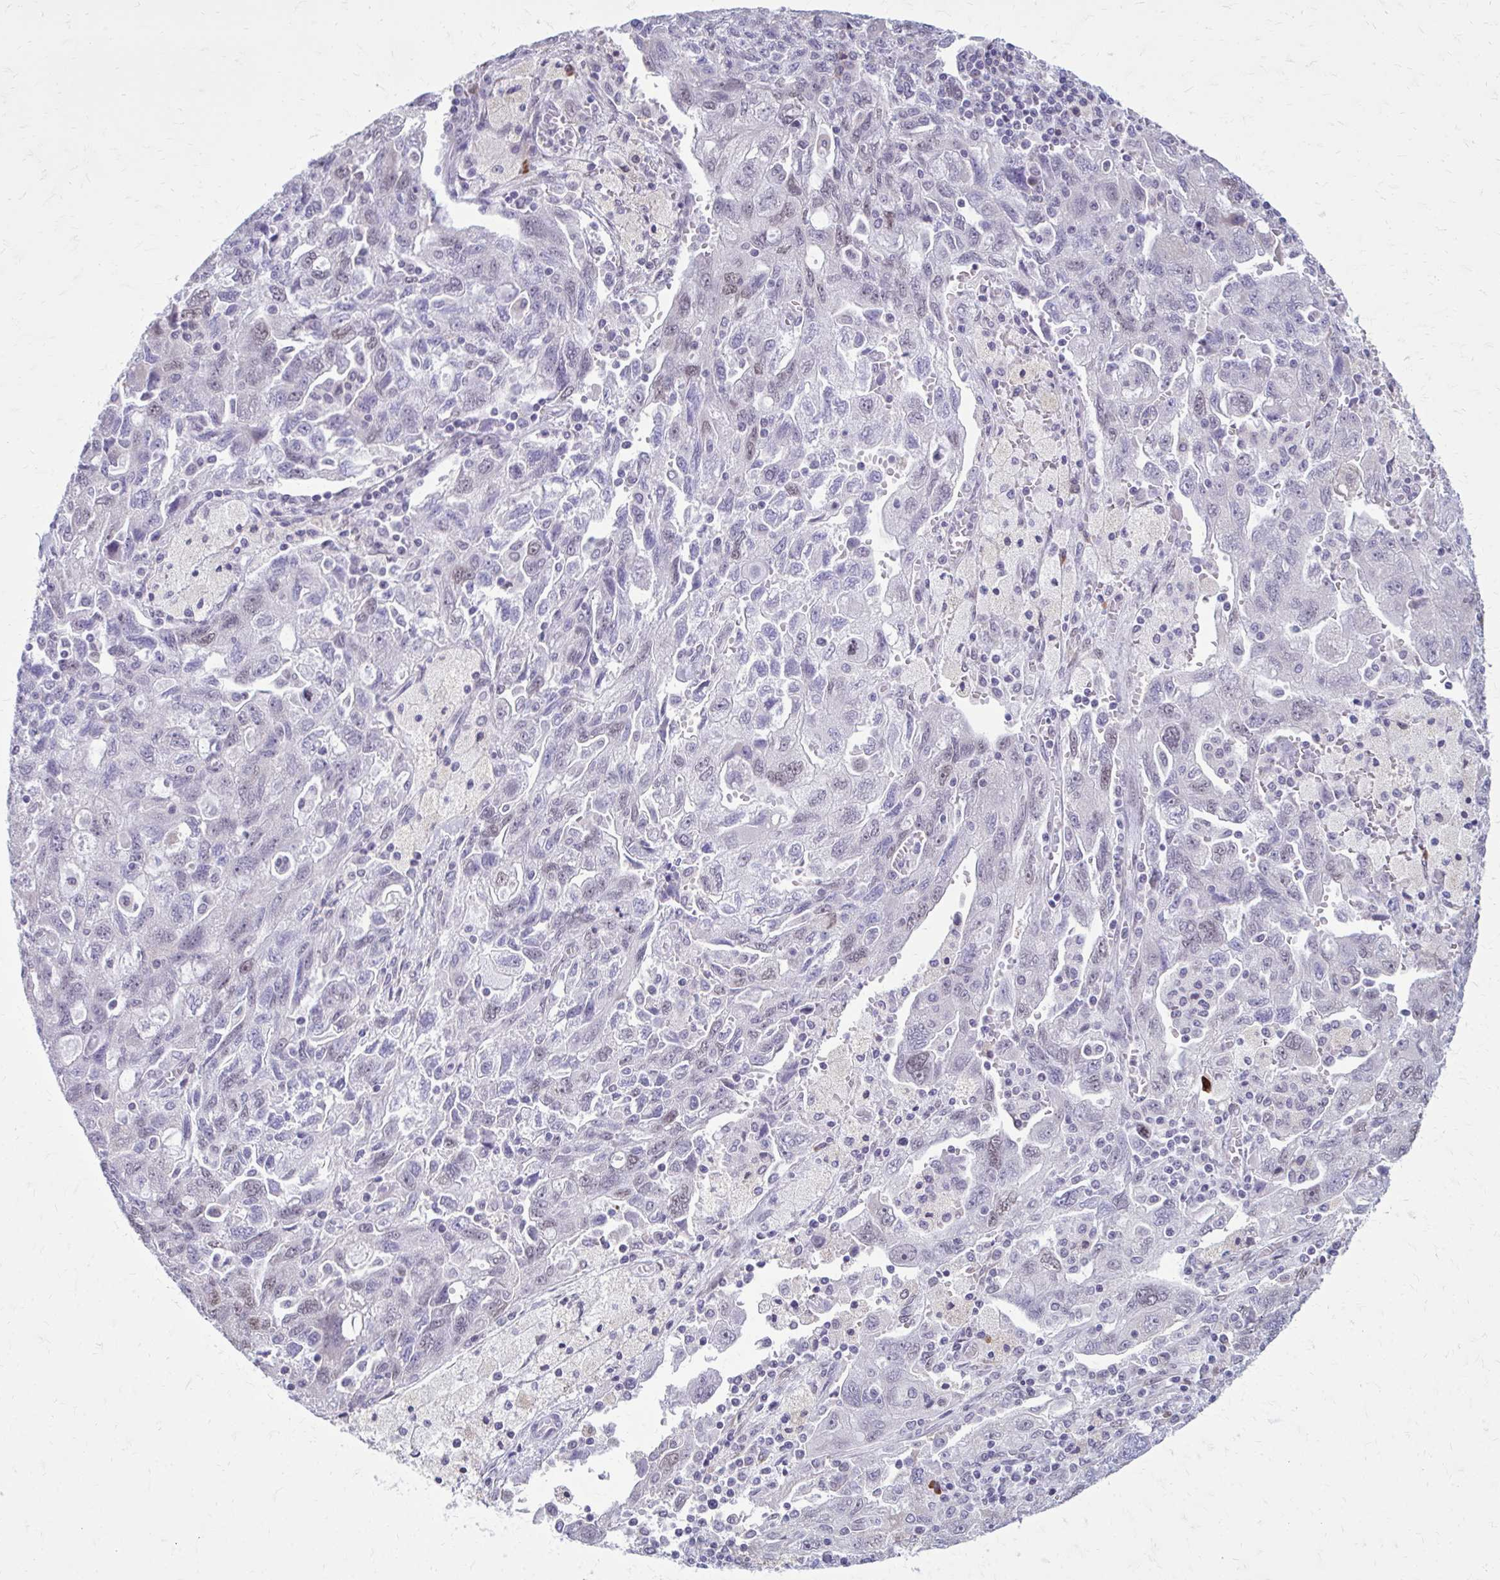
{"staining": {"intensity": "negative", "quantity": "none", "location": "none"}, "tissue": "ovarian cancer", "cell_type": "Tumor cells", "image_type": "cancer", "snomed": [{"axis": "morphology", "description": "Carcinoma, NOS"}, {"axis": "morphology", "description": "Cystadenocarcinoma, serous, NOS"}, {"axis": "topography", "description": "Ovary"}], "caption": "DAB (3,3'-diaminobenzidine) immunohistochemical staining of human ovarian cancer demonstrates no significant positivity in tumor cells.", "gene": "PROSER1", "patient": {"sex": "female", "age": 69}}